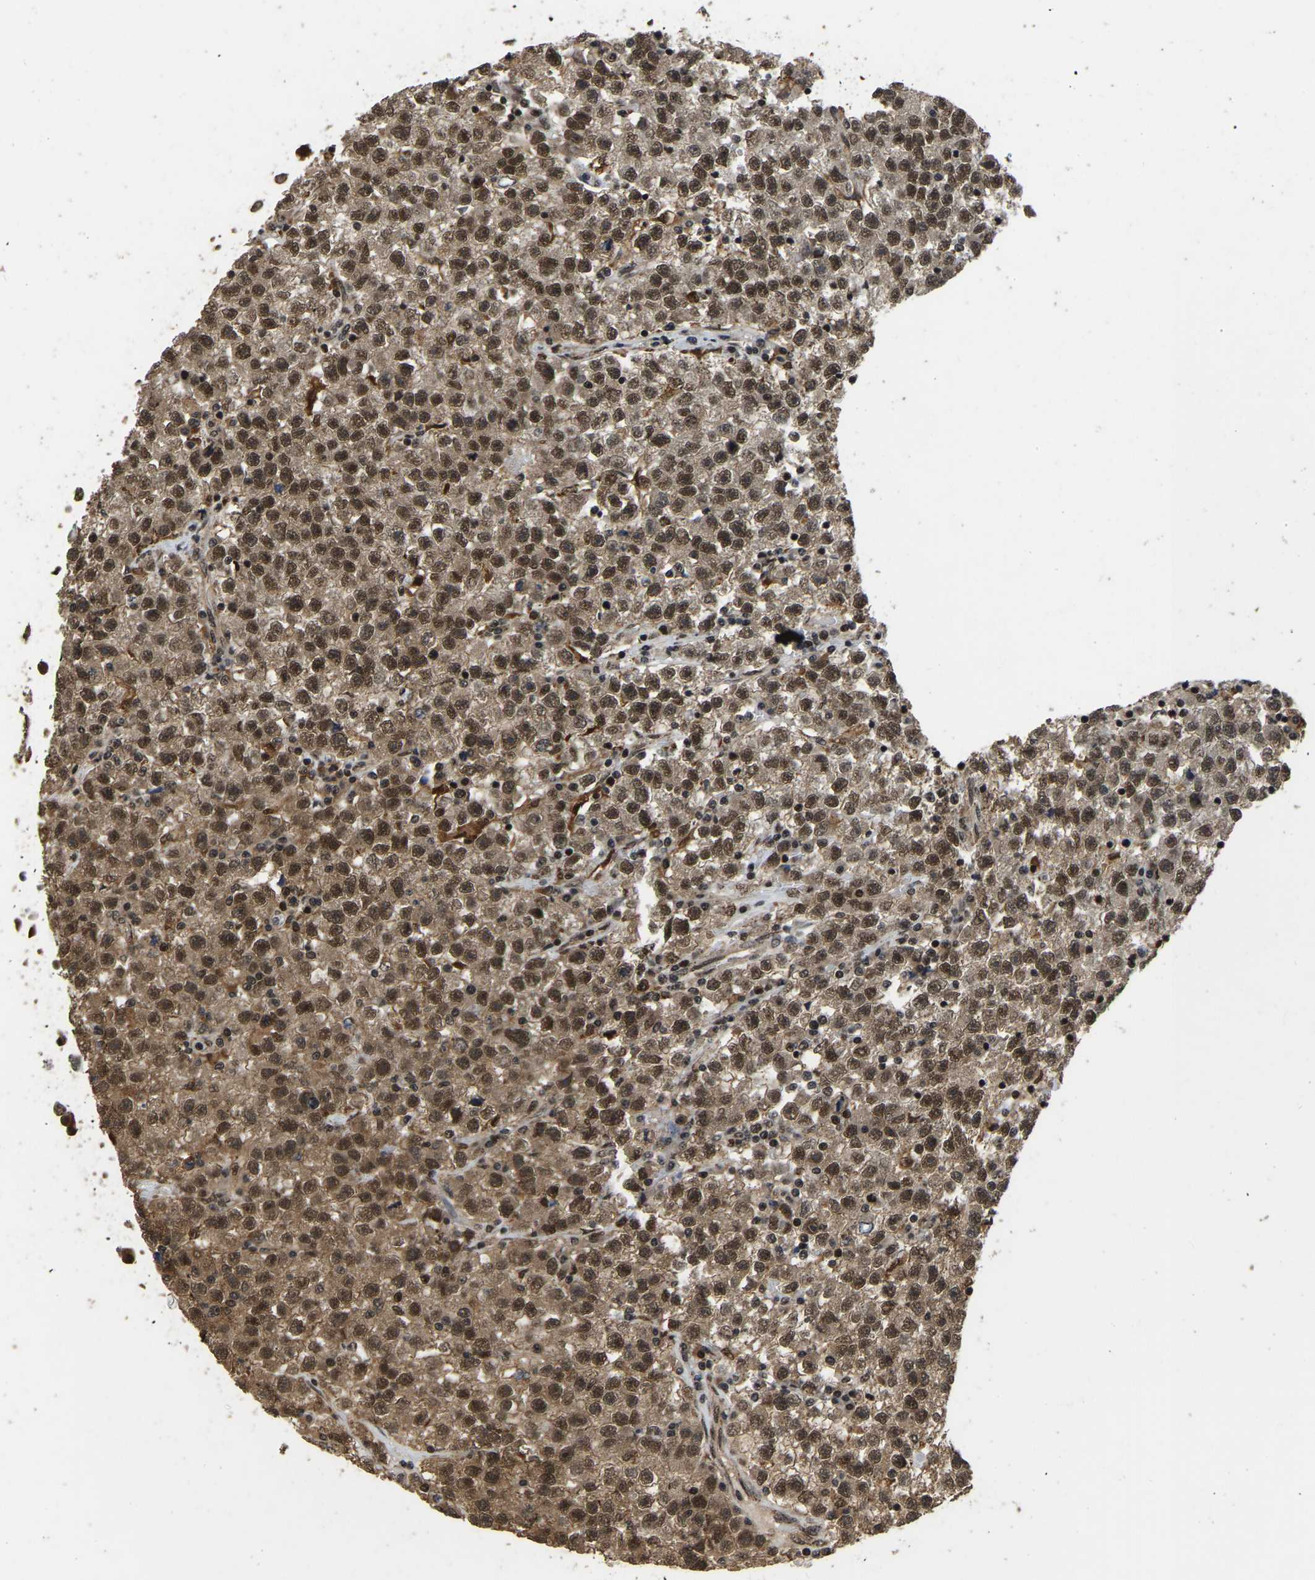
{"staining": {"intensity": "moderate", "quantity": ">75%", "location": "cytoplasmic/membranous,nuclear"}, "tissue": "testis cancer", "cell_type": "Tumor cells", "image_type": "cancer", "snomed": [{"axis": "morphology", "description": "Seminoma, NOS"}, {"axis": "topography", "description": "Testis"}], "caption": "Seminoma (testis) was stained to show a protein in brown. There is medium levels of moderate cytoplasmic/membranous and nuclear positivity in about >75% of tumor cells. (Brightfield microscopy of DAB IHC at high magnification).", "gene": "CIAO1", "patient": {"sex": "male", "age": 22}}